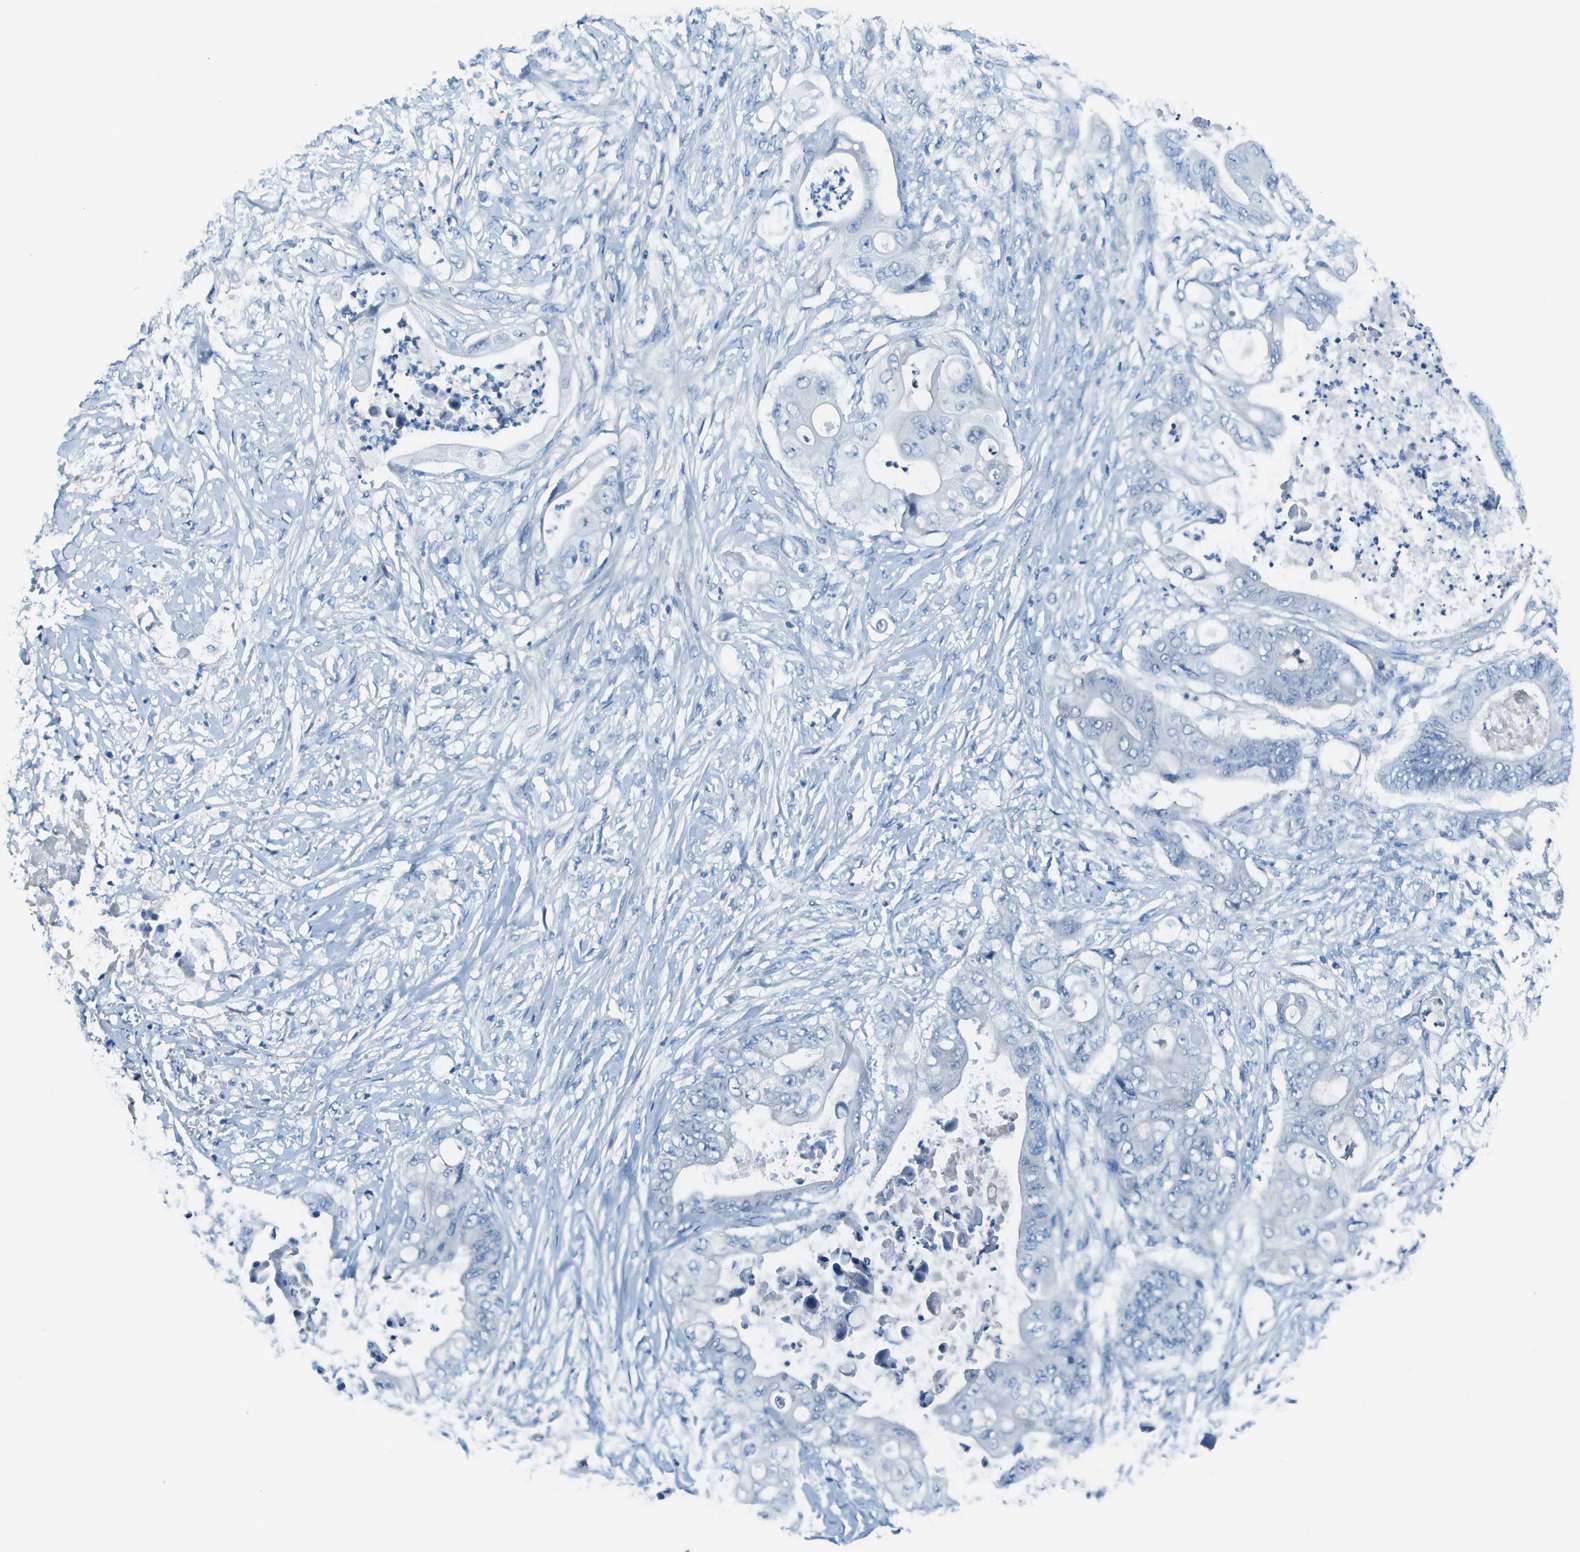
{"staining": {"intensity": "negative", "quantity": "none", "location": "none"}, "tissue": "stomach cancer", "cell_type": "Tumor cells", "image_type": "cancer", "snomed": [{"axis": "morphology", "description": "Adenocarcinoma, NOS"}, {"axis": "topography", "description": "Stomach"}], "caption": "DAB immunohistochemical staining of stomach adenocarcinoma shows no significant positivity in tumor cells.", "gene": "C1S", "patient": {"sex": "female", "age": 73}}